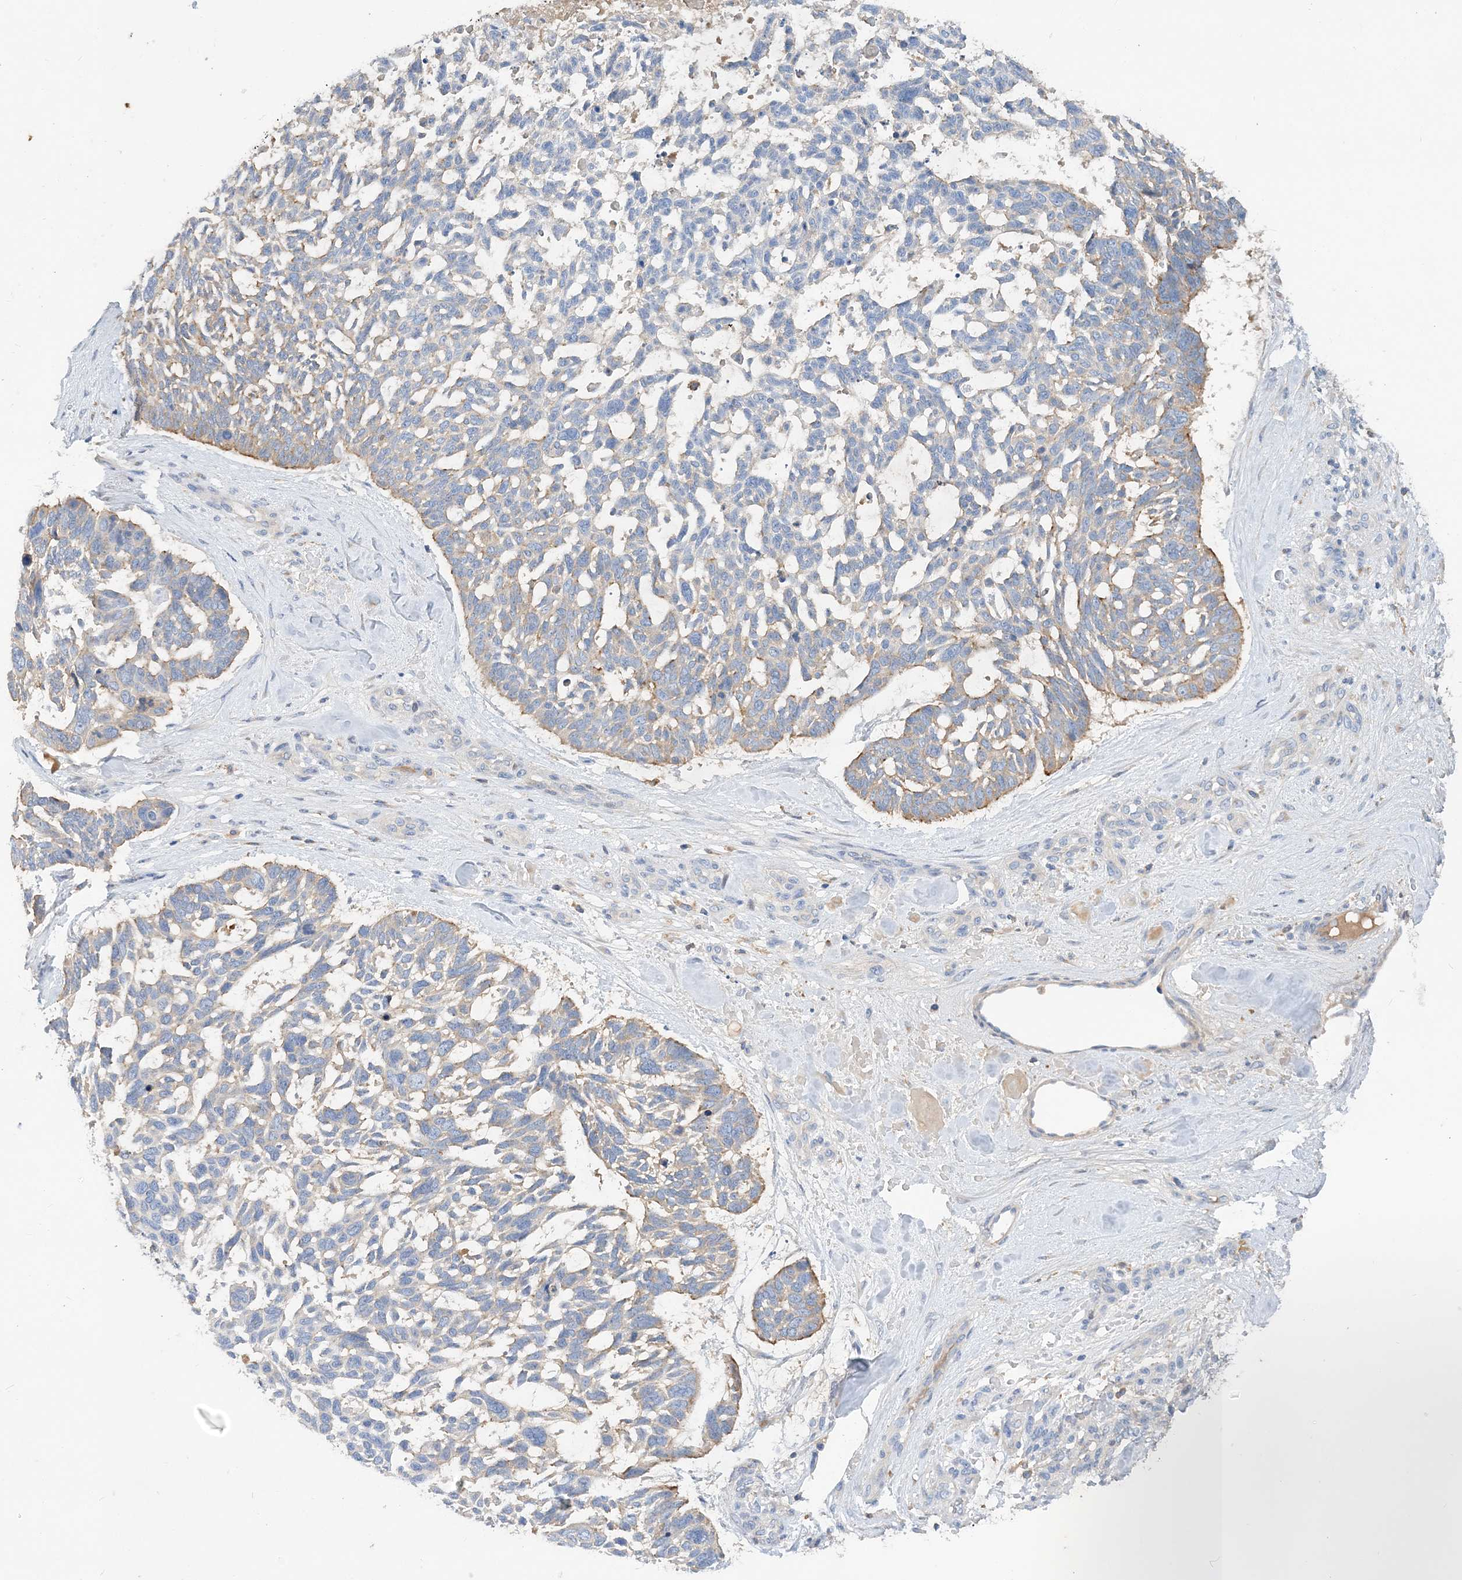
{"staining": {"intensity": "moderate", "quantity": "<25%", "location": "cytoplasmic/membranous"}, "tissue": "skin cancer", "cell_type": "Tumor cells", "image_type": "cancer", "snomed": [{"axis": "morphology", "description": "Basal cell carcinoma"}, {"axis": "topography", "description": "Skin"}], "caption": "Skin basal cell carcinoma stained with a brown dye exhibits moderate cytoplasmic/membranous positive positivity in approximately <25% of tumor cells.", "gene": "GRINA", "patient": {"sex": "male", "age": 88}}